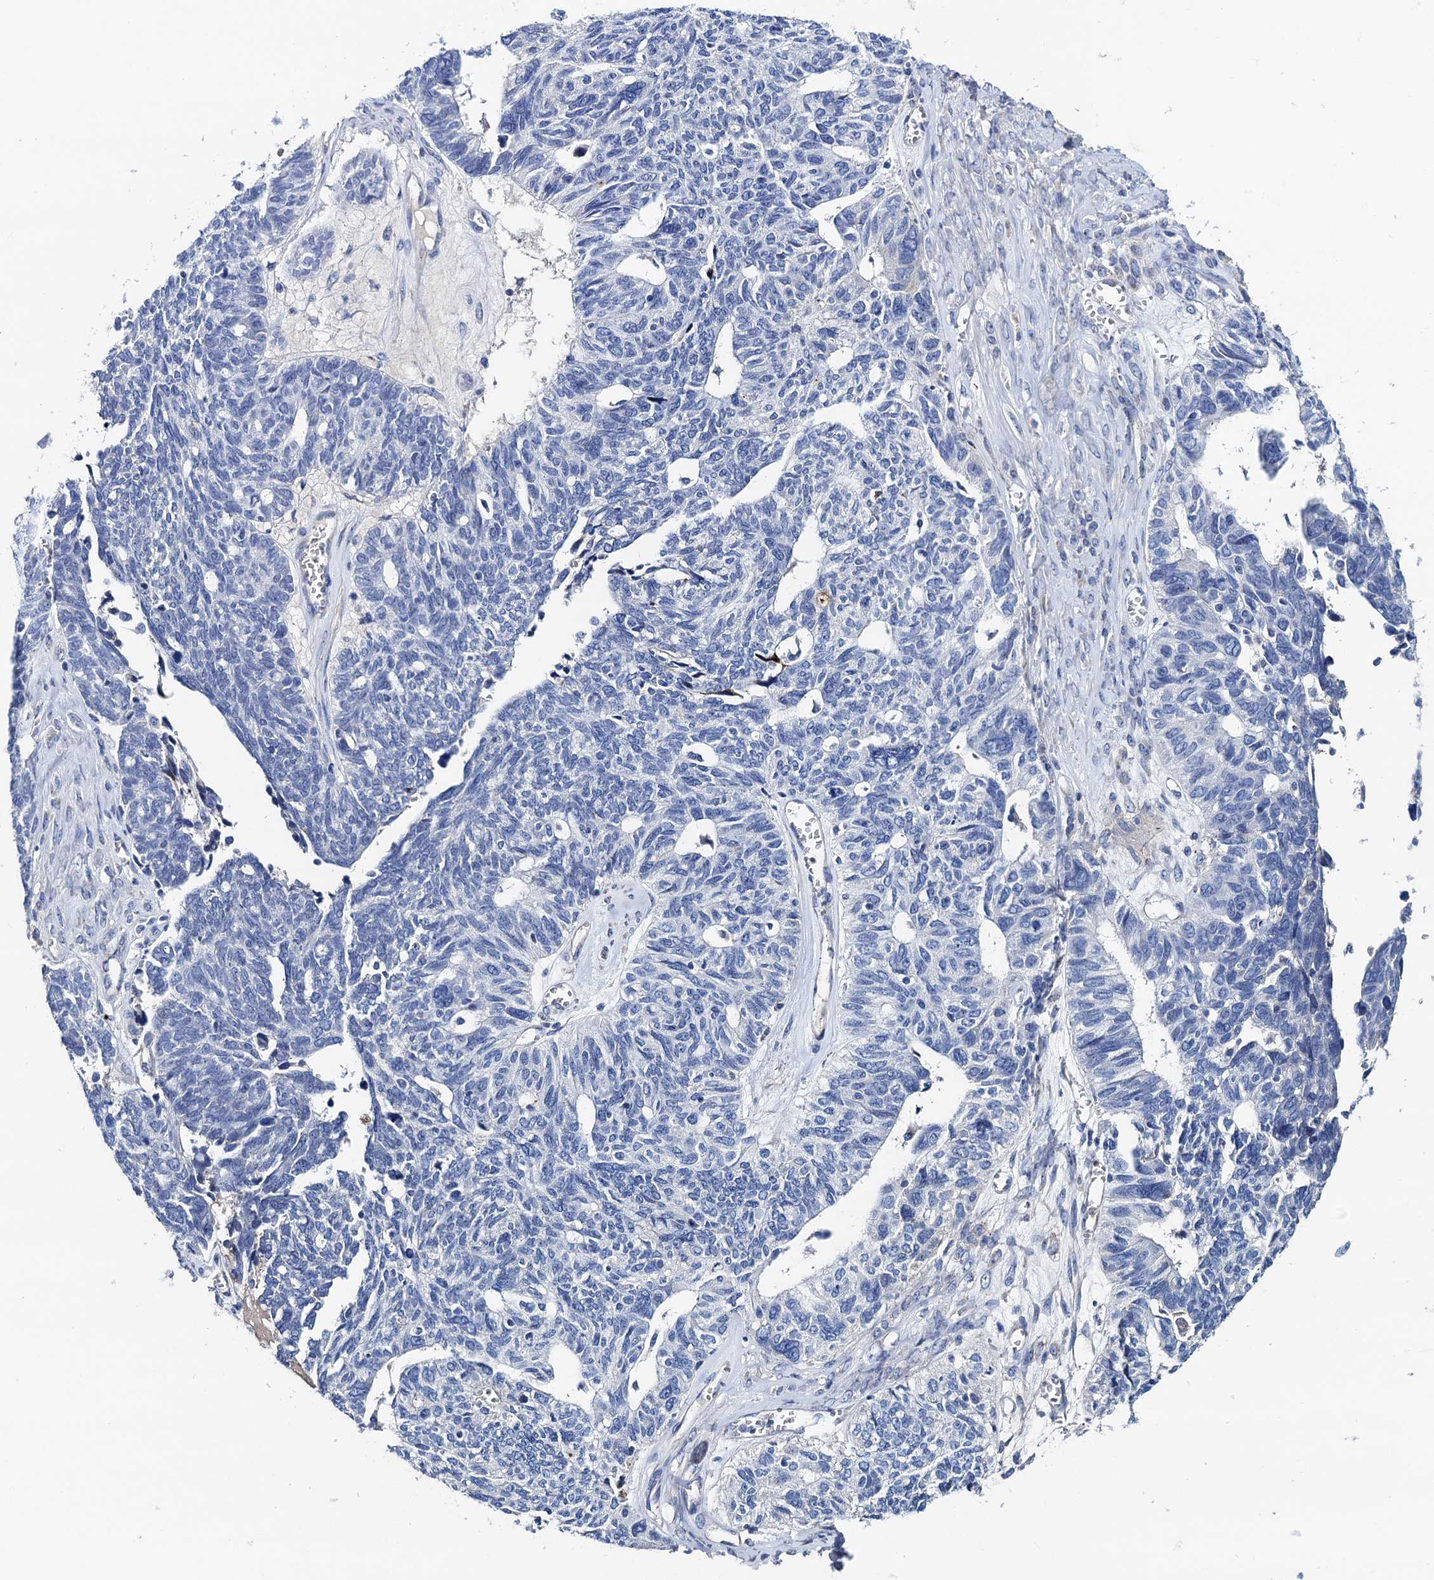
{"staining": {"intensity": "negative", "quantity": "none", "location": "none"}, "tissue": "ovarian cancer", "cell_type": "Tumor cells", "image_type": "cancer", "snomed": [{"axis": "morphology", "description": "Cystadenocarcinoma, serous, NOS"}, {"axis": "topography", "description": "Ovary"}], "caption": "Tumor cells show no significant positivity in serous cystadenocarcinoma (ovarian). (DAB (3,3'-diaminobenzidine) immunohistochemistry with hematoxylin counter stain).", "gene": "FREM3", "patient": {"sex": "female", "age": 79}}